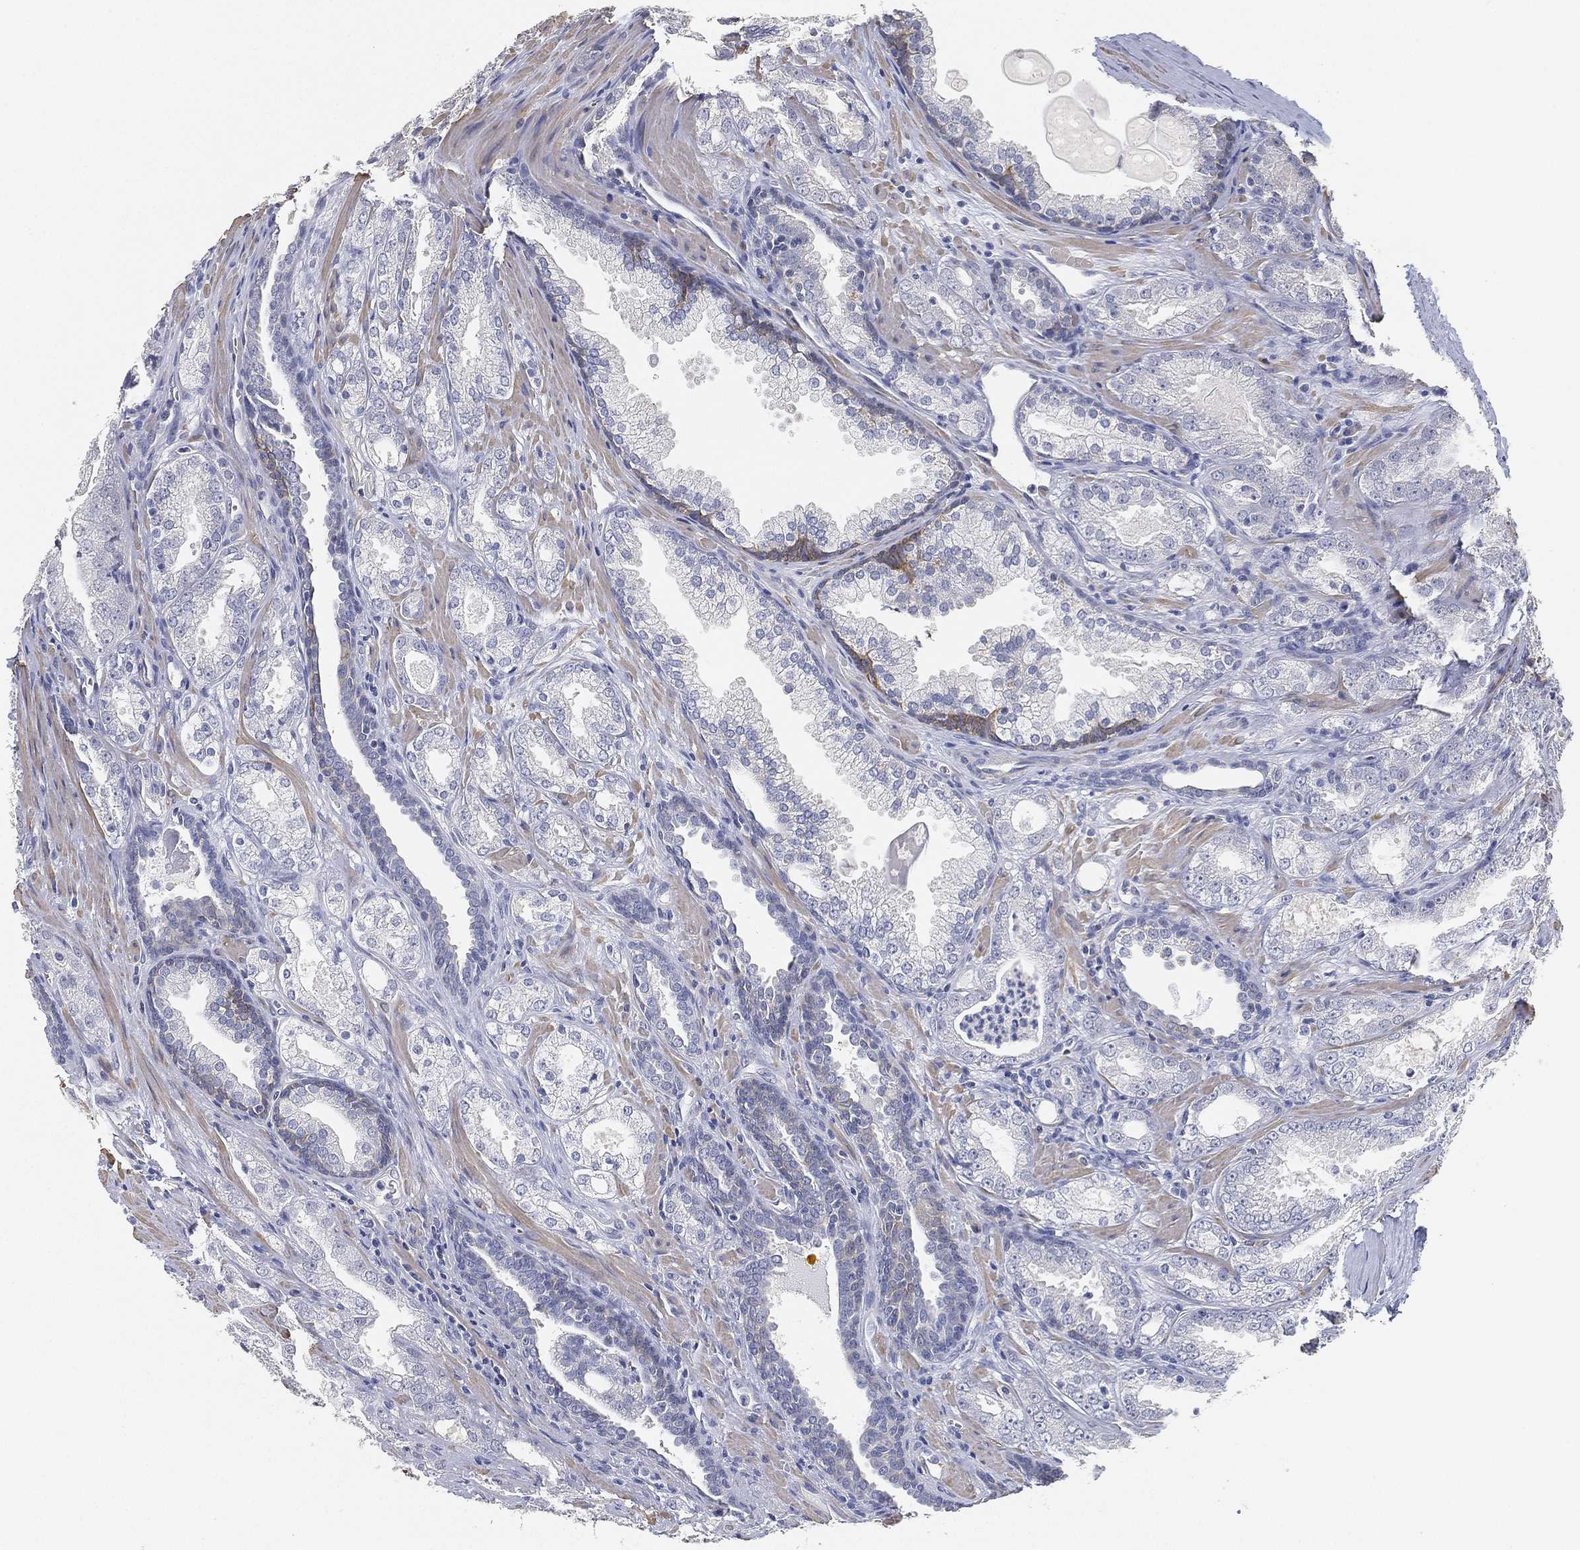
{"staining": {"intensity": "negative", "quantity": "none", "location": "none"}, "tissue": "prostate cancer", "cell_type": "Tumor cells", "image_type": "cancer", "snomed": [{"axis": "morphology", "description": "Adenocarcinoma, NOS"}, {"axis": "morphology", "description": "Adenocarcinoma, High grade"}, {"axis": "topography", "description": "Prostate"}], "caption": "Tumor cells show no significant protein staining in prostate cancer (adenocarcinoma). Nuclei are stained in blue.", "gene": "GPR61", "patient": {"sex": "male", "age": 70}}